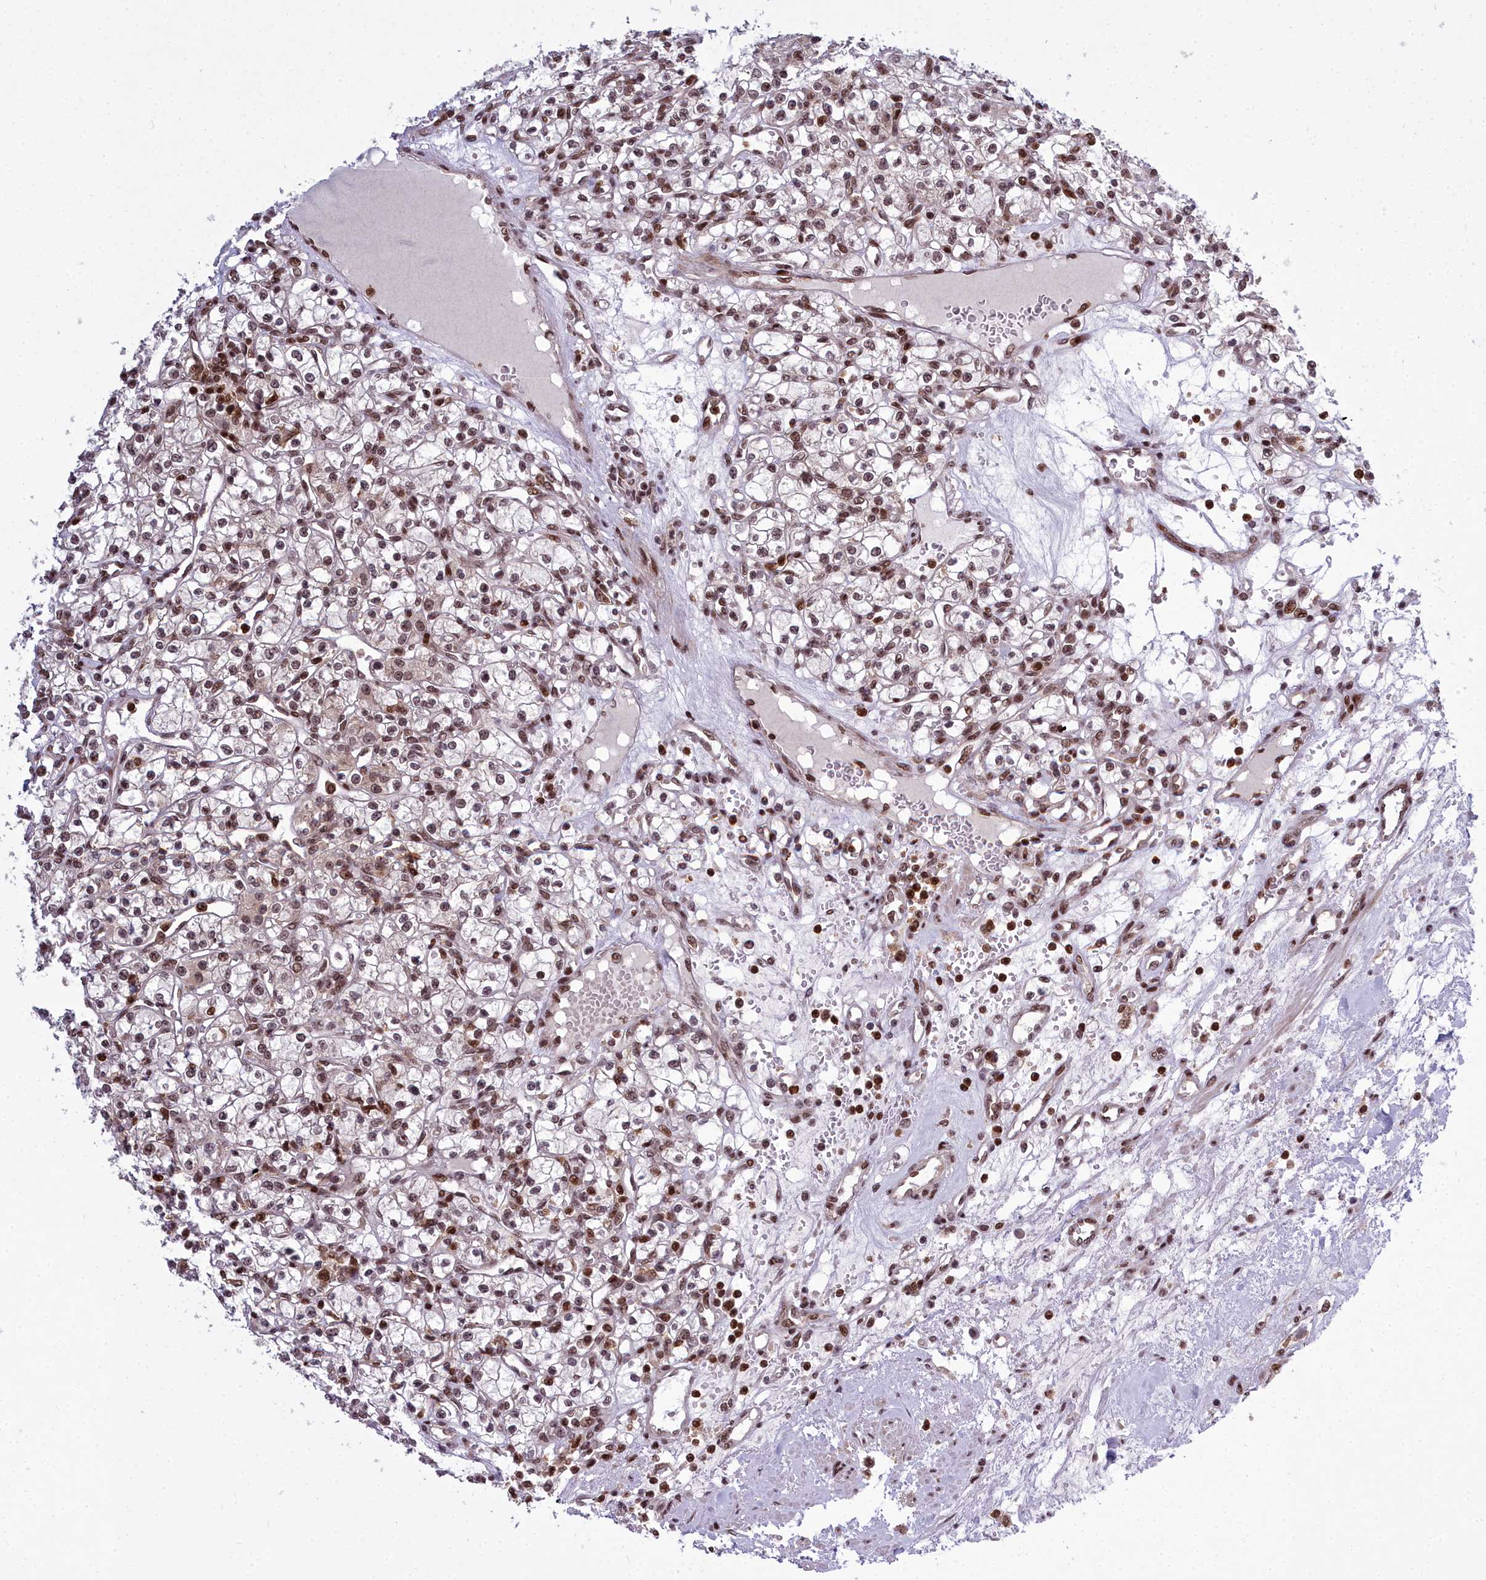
{"staining": {"intensity": "moderate", "quantity": ">75%", "location": "nuclear"}, "tissue": "renal cancer", "cell_type": "Tumor cells", "image_type": "cancer", "snomed": [{"axis": "morphology", "description": "Adenocarcinoma, NOS"}, {"axis": "topography", "description": "Kidney"}], "caption": "Protein analysis of adenocarcinoma (renal) tissue displays moderate nuclear staining in about >75% of tumor cells. The staining is performed using DAB (3,3'-diaminobenzidine) brown chromogen to label protein expression. The nuclei are counter-stained blue using hematoxylin.", "gene": "GMEB1", "patient": {"sex": "female", "age": 59}}